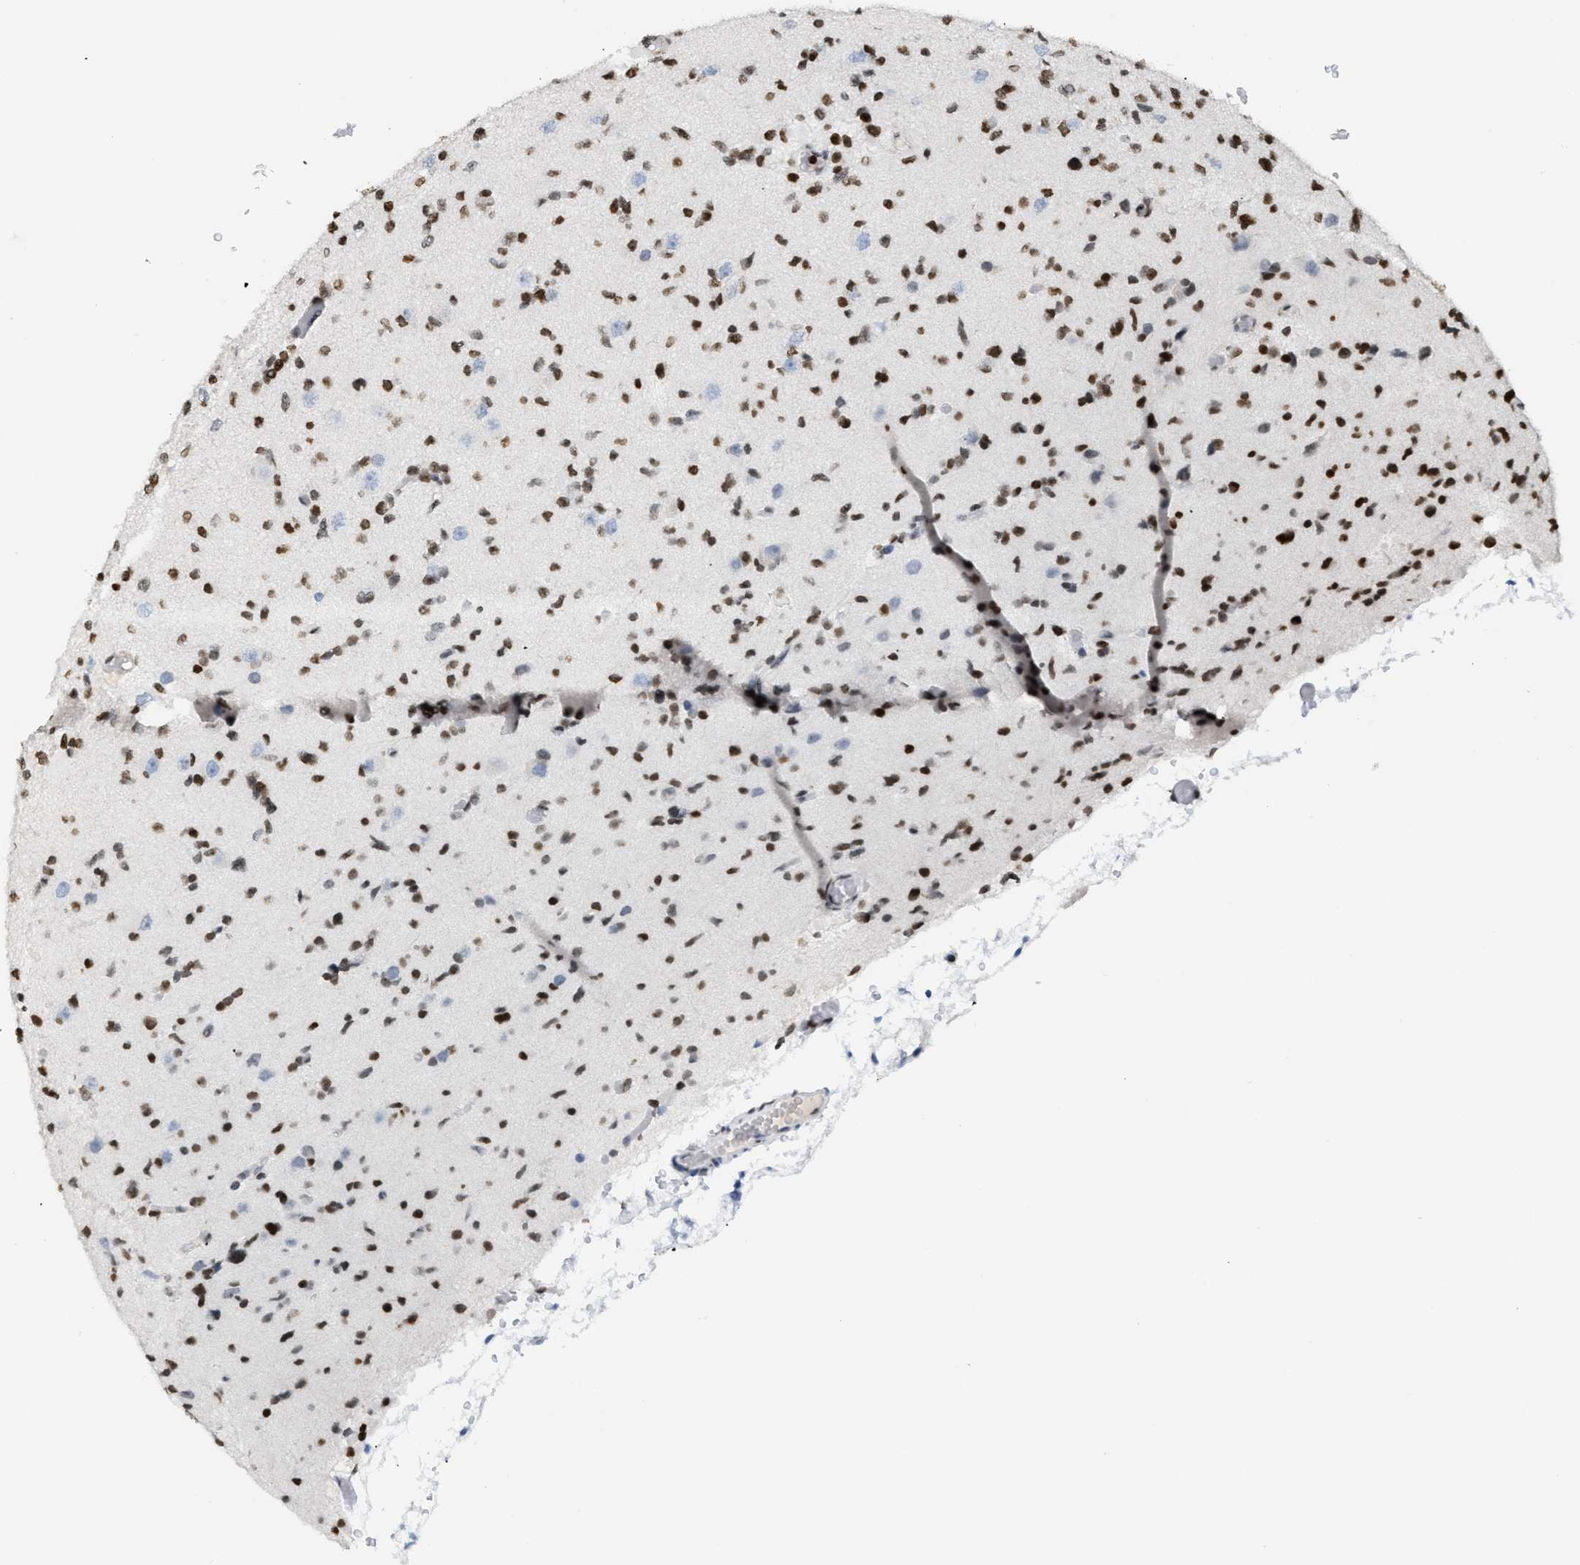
{"staining": {"intensity": "strong", "quantity": ">75%", "location": "nuclear"}, "tissue": "glioma", "cell_type": "Tumor cells", "image_type": "cancer", "snomed": [{"axis": "morphology", "description": "Glioma, malignant, Low grade"}, {"axis": "topography", "description": "Brain"}], "caption": "The image reveals immunohistochemical staining of glioma. There is strong nuclear expression is appreciated in about >75% of tumor cells. Using DAB (3,3'-diaminobenzidine) (brown) and hematoxylin (blue) stains, captured at high magnification using brightfield microscopy.", "gene": "HMGN2", "patient": {"sex": "female", "age": 22}}